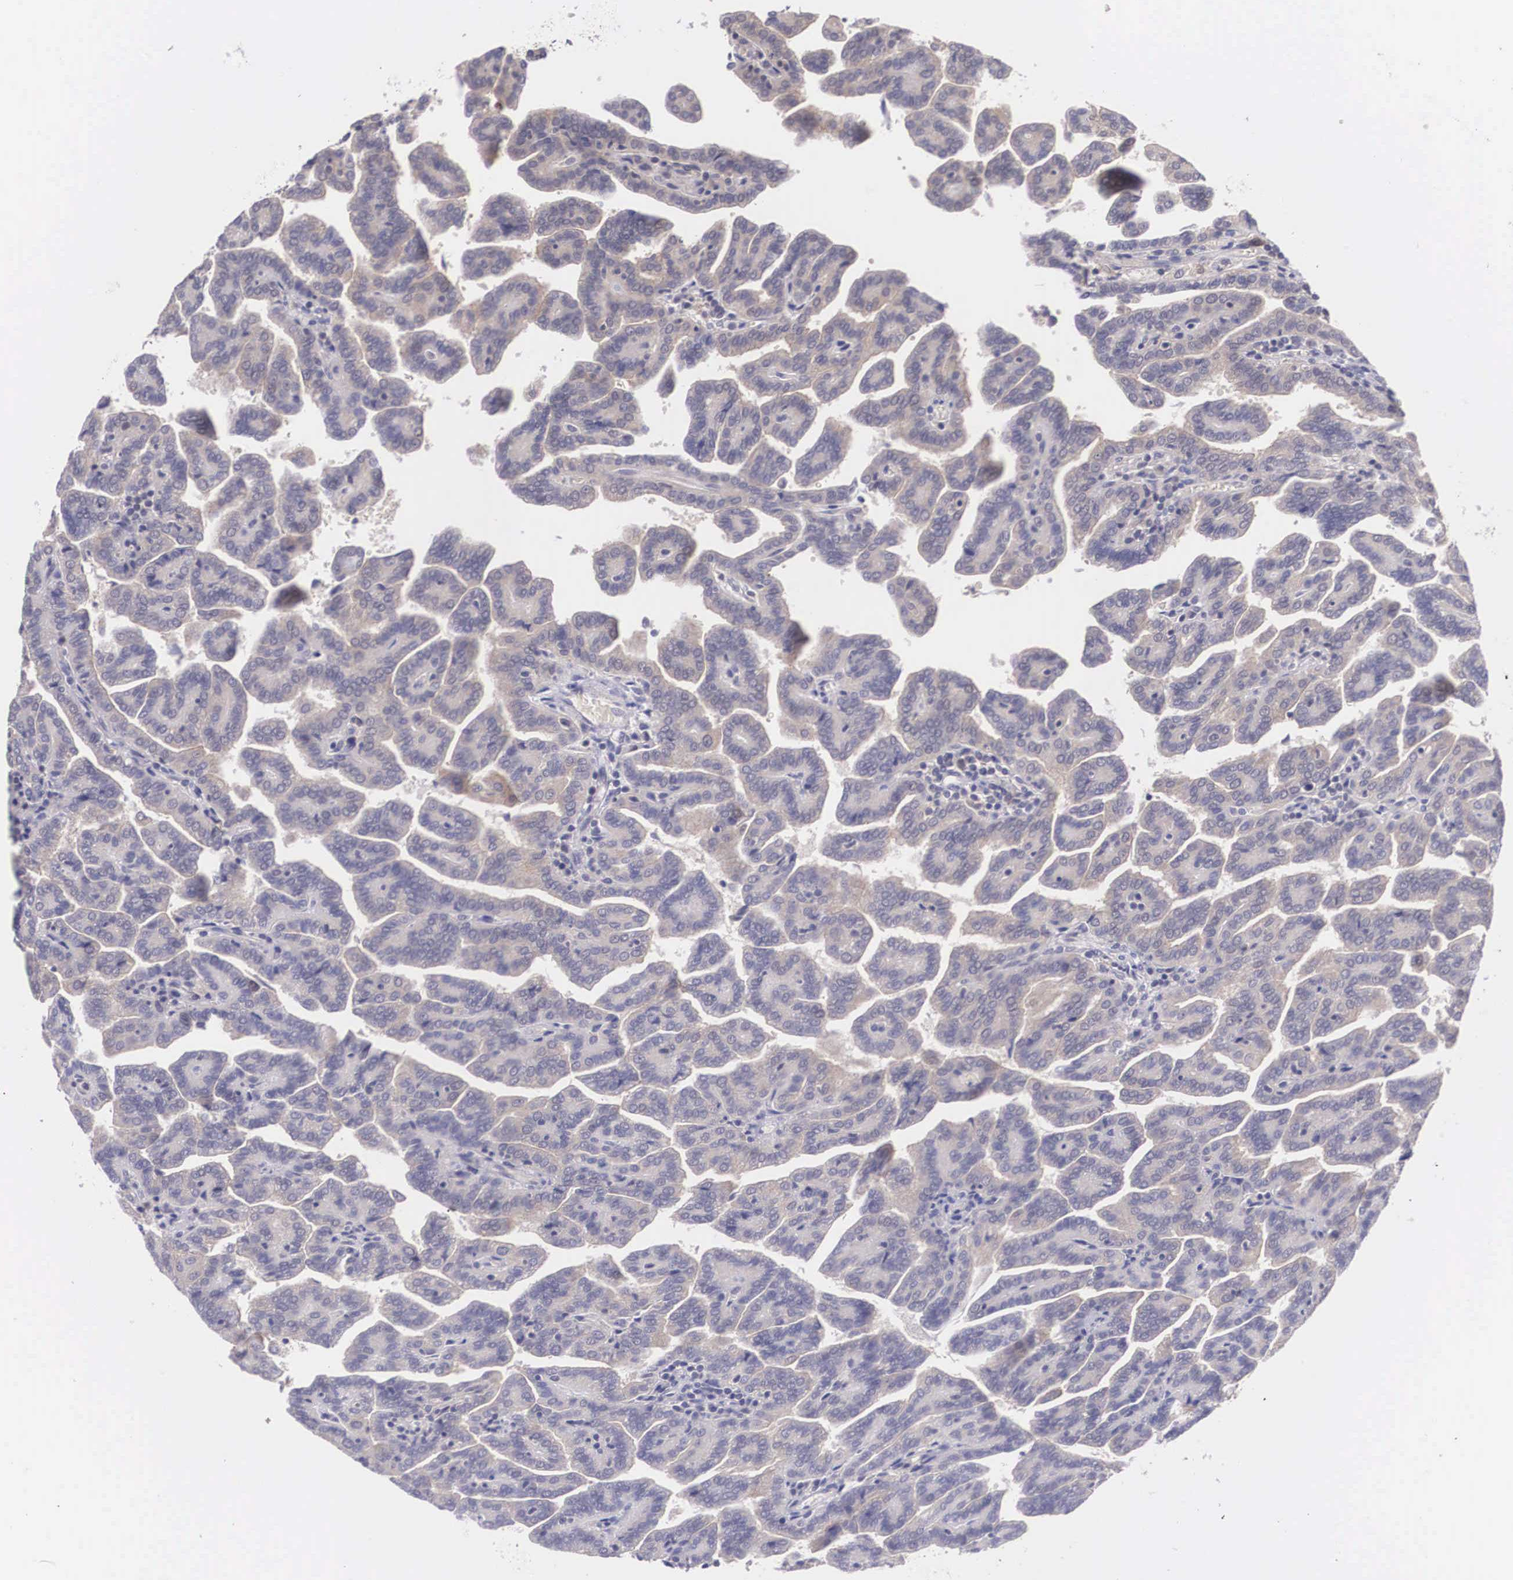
{"staining": {"intensity": "weak", "quantity": "<25%", "location": "cytoplasmic/membranous"}, "tissue": "renal cancer", "cell_type": "Tumor cells", "image_type": "cancer", "snomed": [{"axis": "morphology", "description": "Adenocarcinoma, NOS"}, {"axis": "topography", "description": "Kidney"}], "caption": "Photomicrograph shows no significant protein positivity in tumor cells of adenocarcinoma (renal). Brightfield microscopy of immunohistochemistry stained with DAB (3,3'-diaminobenzidine) (brown) and hematoxylin (blue), captured at high magnification.", "gene": "IGBP1", "patient": {"sex": "male", "age": 61}}